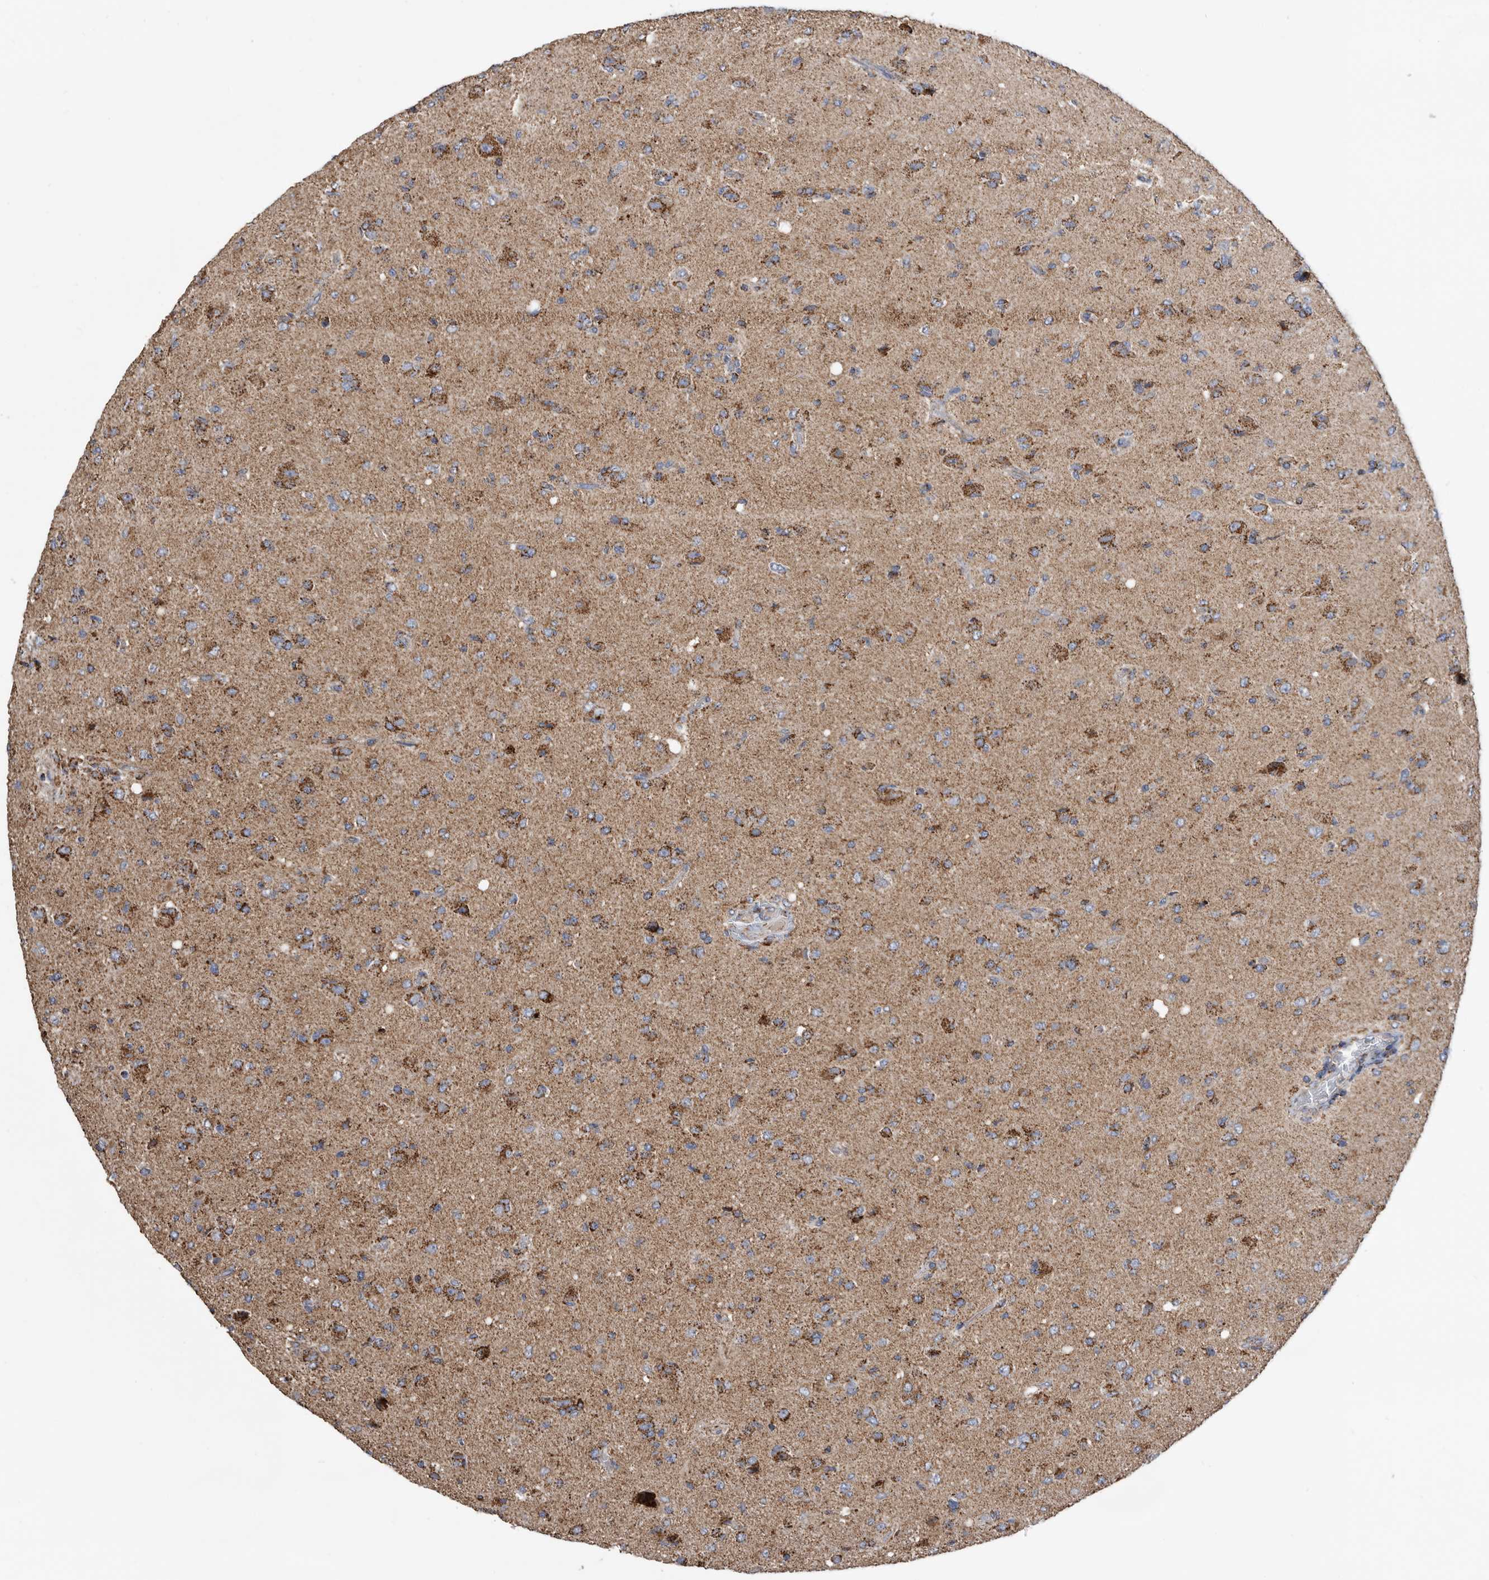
{"staining": {"intensity": "moderate", "quantity": ">75%", "location": "cytoplasmic/membranous"}, "tissue": "glioma", "cell_type": "Tumor cells", "image_type": "cancer", "snomed": [{"axis": "morphology", "description": "Glioma, malignant, High grade"}, {"axis": "topography", "description": "Brain"}], "caption": "Glioma tissue reveals moderate cytoplasmic/membranous positivity in about >75% of tumor cells, visualized by immunohistochemistry.", "gene": "WFDC1", "patient": {"sex": "female", "age": 57}}